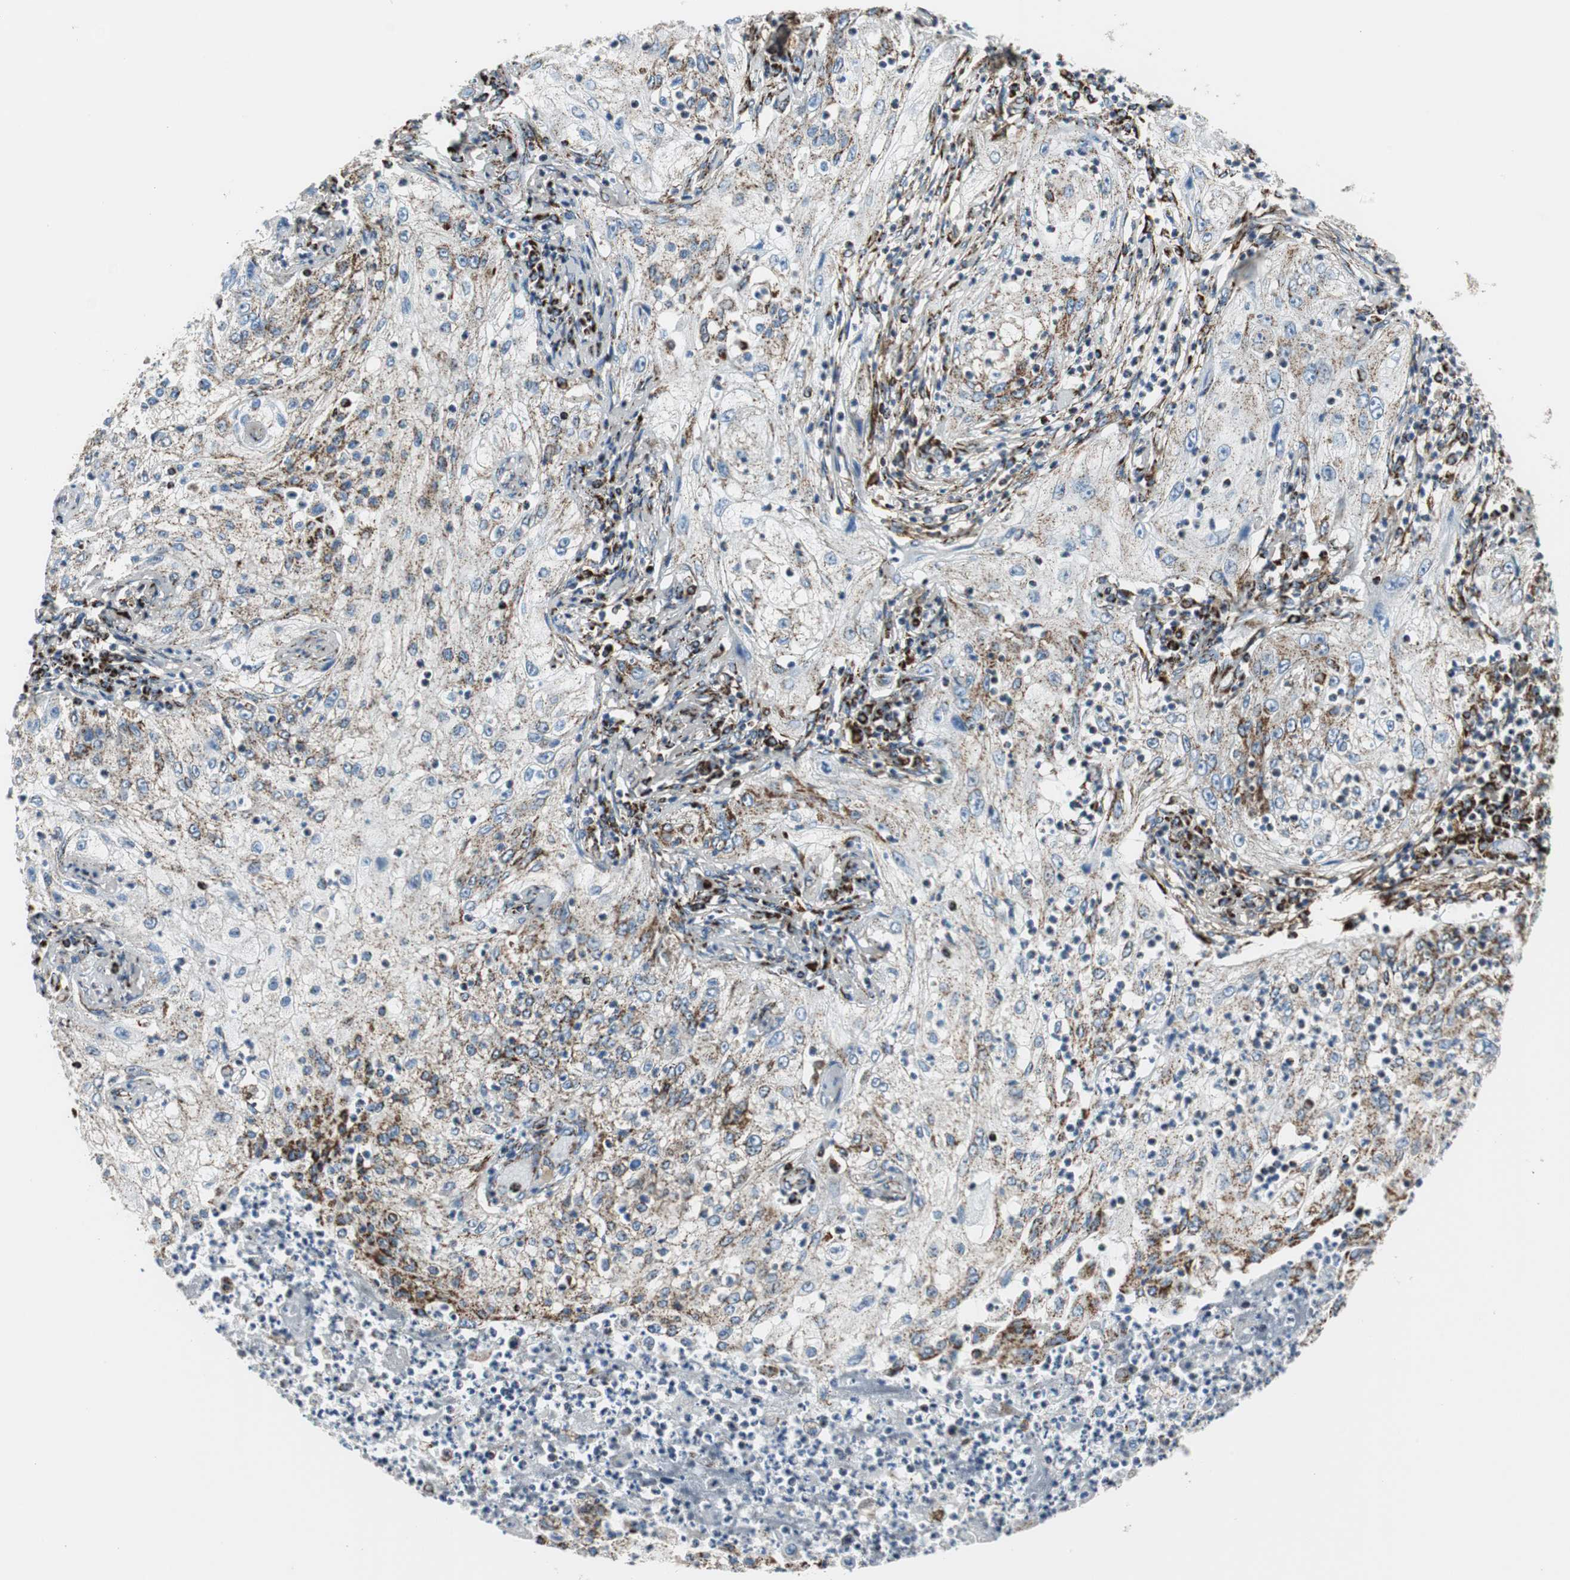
{"staining": {"intensity": "strong", "quantity": "<25%", "location": "cytoplasmic/membranous"}, "tissue": "lung cancer", "cell_type": "Tumor cells", "image_type": "cancer", "snomed": [{"axis": "morphology", "description": "Inflammation, NOS"}, {"axis": "morphology", "description": "Squamous cell carcinoma, NOS"}, {"axis": "topography", "description": "Lymph node"}, {"axis": "topography", "description": "Soft tissue"}, {"axis": "topography", "description": "Lung"}], "caption": "Squamous cell carcinoma (lung) tissue demonstrates strong cytoplasmic/membranous positivity in approximately <25% of tumor cells", "gene": "C1QTNF7", "patient": {"sex": "male", "age": 66}}